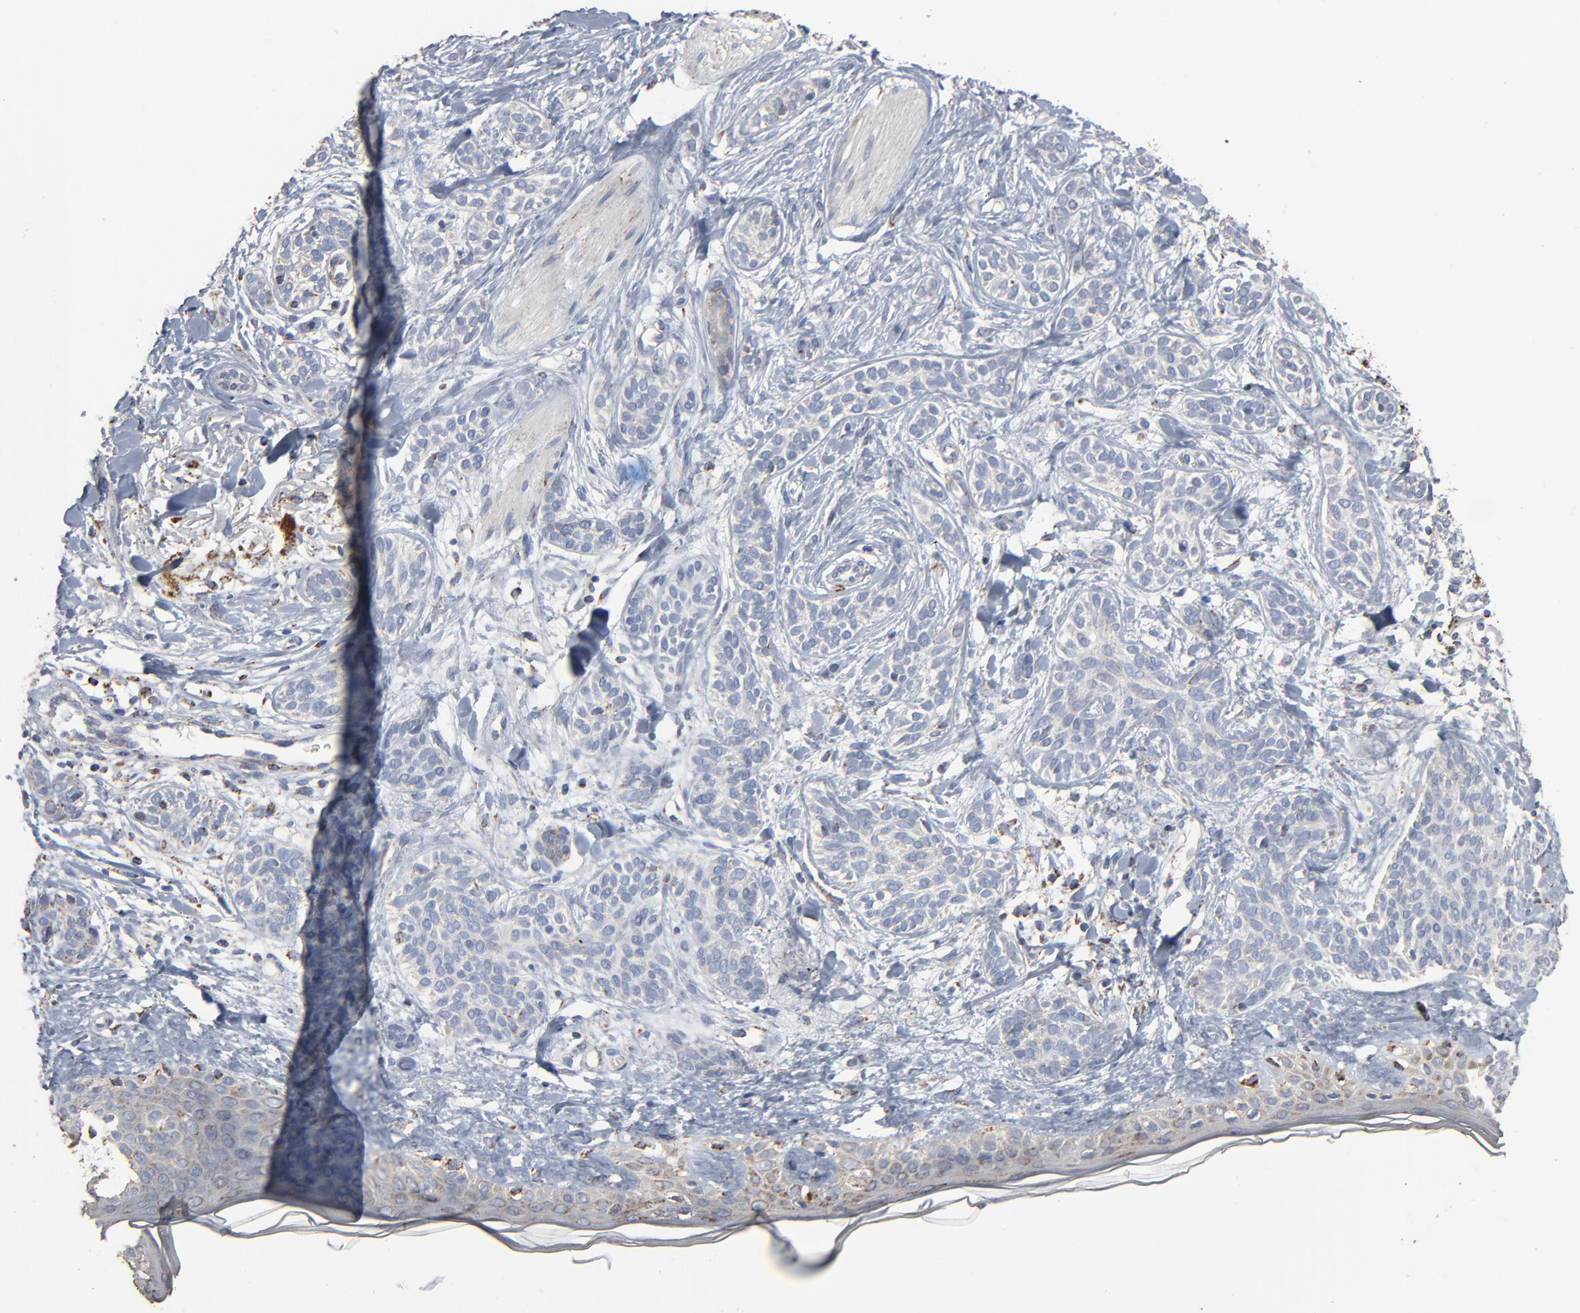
{"staining": {"intensity": "weak", "quantity": "<25%", "location": "cytoplasmic/membranous"}, "tissue": "skin cancer", "cell_type": "Tumor cells", "image_type": "cancer", "snomed": [{"axis": "morphology", "description": "Normal tissue, NOS"}, {"axis": "morphology", "description": "Basal cell carcinoma"}, {"axis": "topography", "description": "Skin"}], "caption": "This is an IHC photomicrograph of basal cell carcinoma (skin). There is no positivity in tumor cells.", "gene": "UQCRC1", "patient": {"sex": "male", "age": 63}}